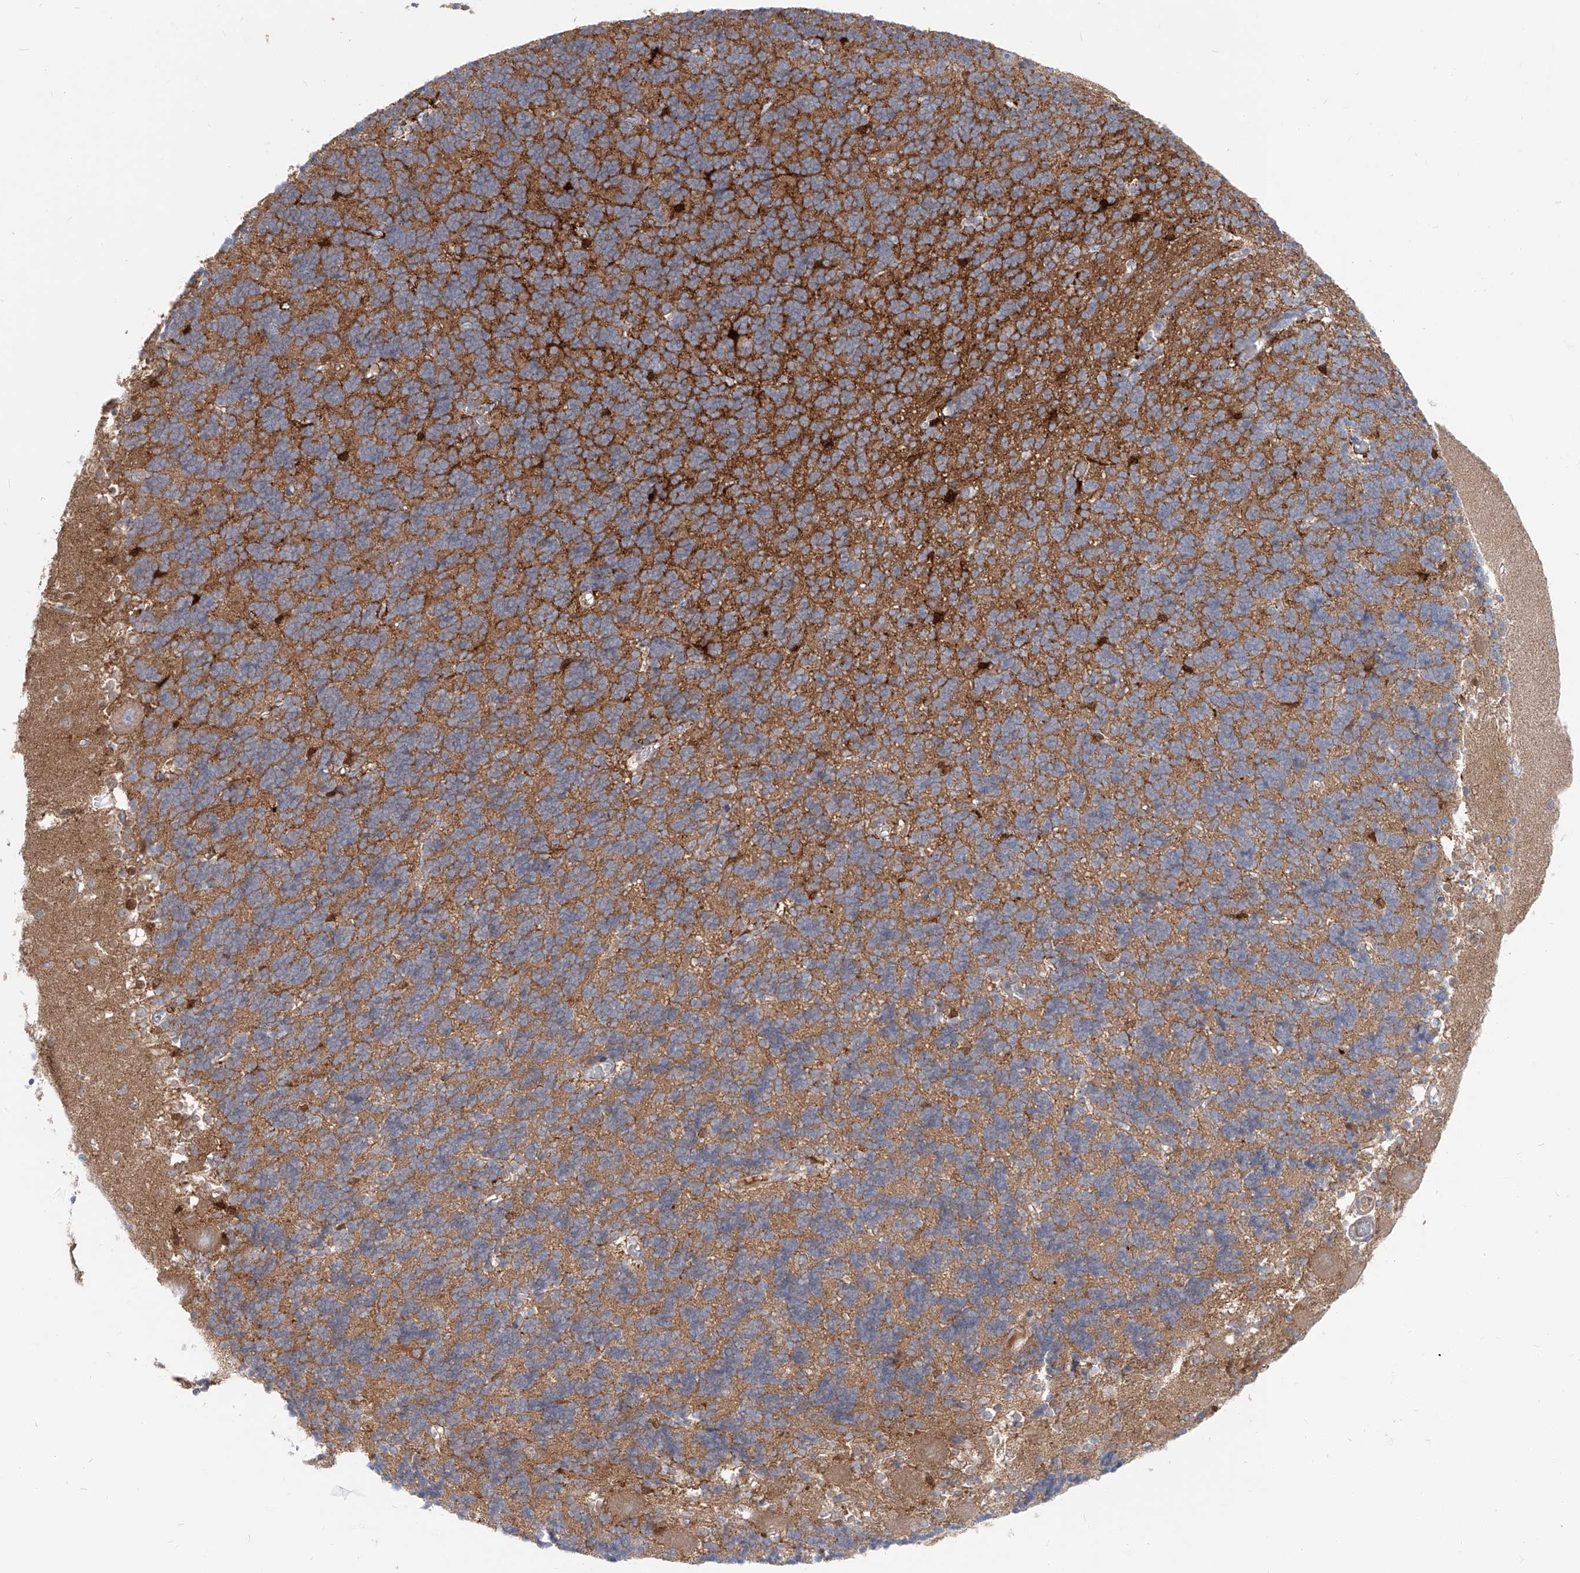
{"staining": {"intensity": "moderate", "quantity": ">75%", "location": "cytoplasmic/membranous"}, "tissue": "cerebellum", "cell_type": "Cells in granular layer", "image_type": "normal", "snomed": [{"axis": "morphology", "description": "Normal tissue, NOS"}, {"axis": "topography", "description": "Cerebellum"}], "caption": "Protein analysis of normal cerebellum demonstrates moderate cytoplasmic/membranous staining in approximately >75% of cells in granular layer. The protein of interest is stained brown, and the nuclei are stained in blue (DAB IHC with brightfield microscopy, high magnification).", "gene": "UFL1", "patient": {"sex": "male", "age": 37}}